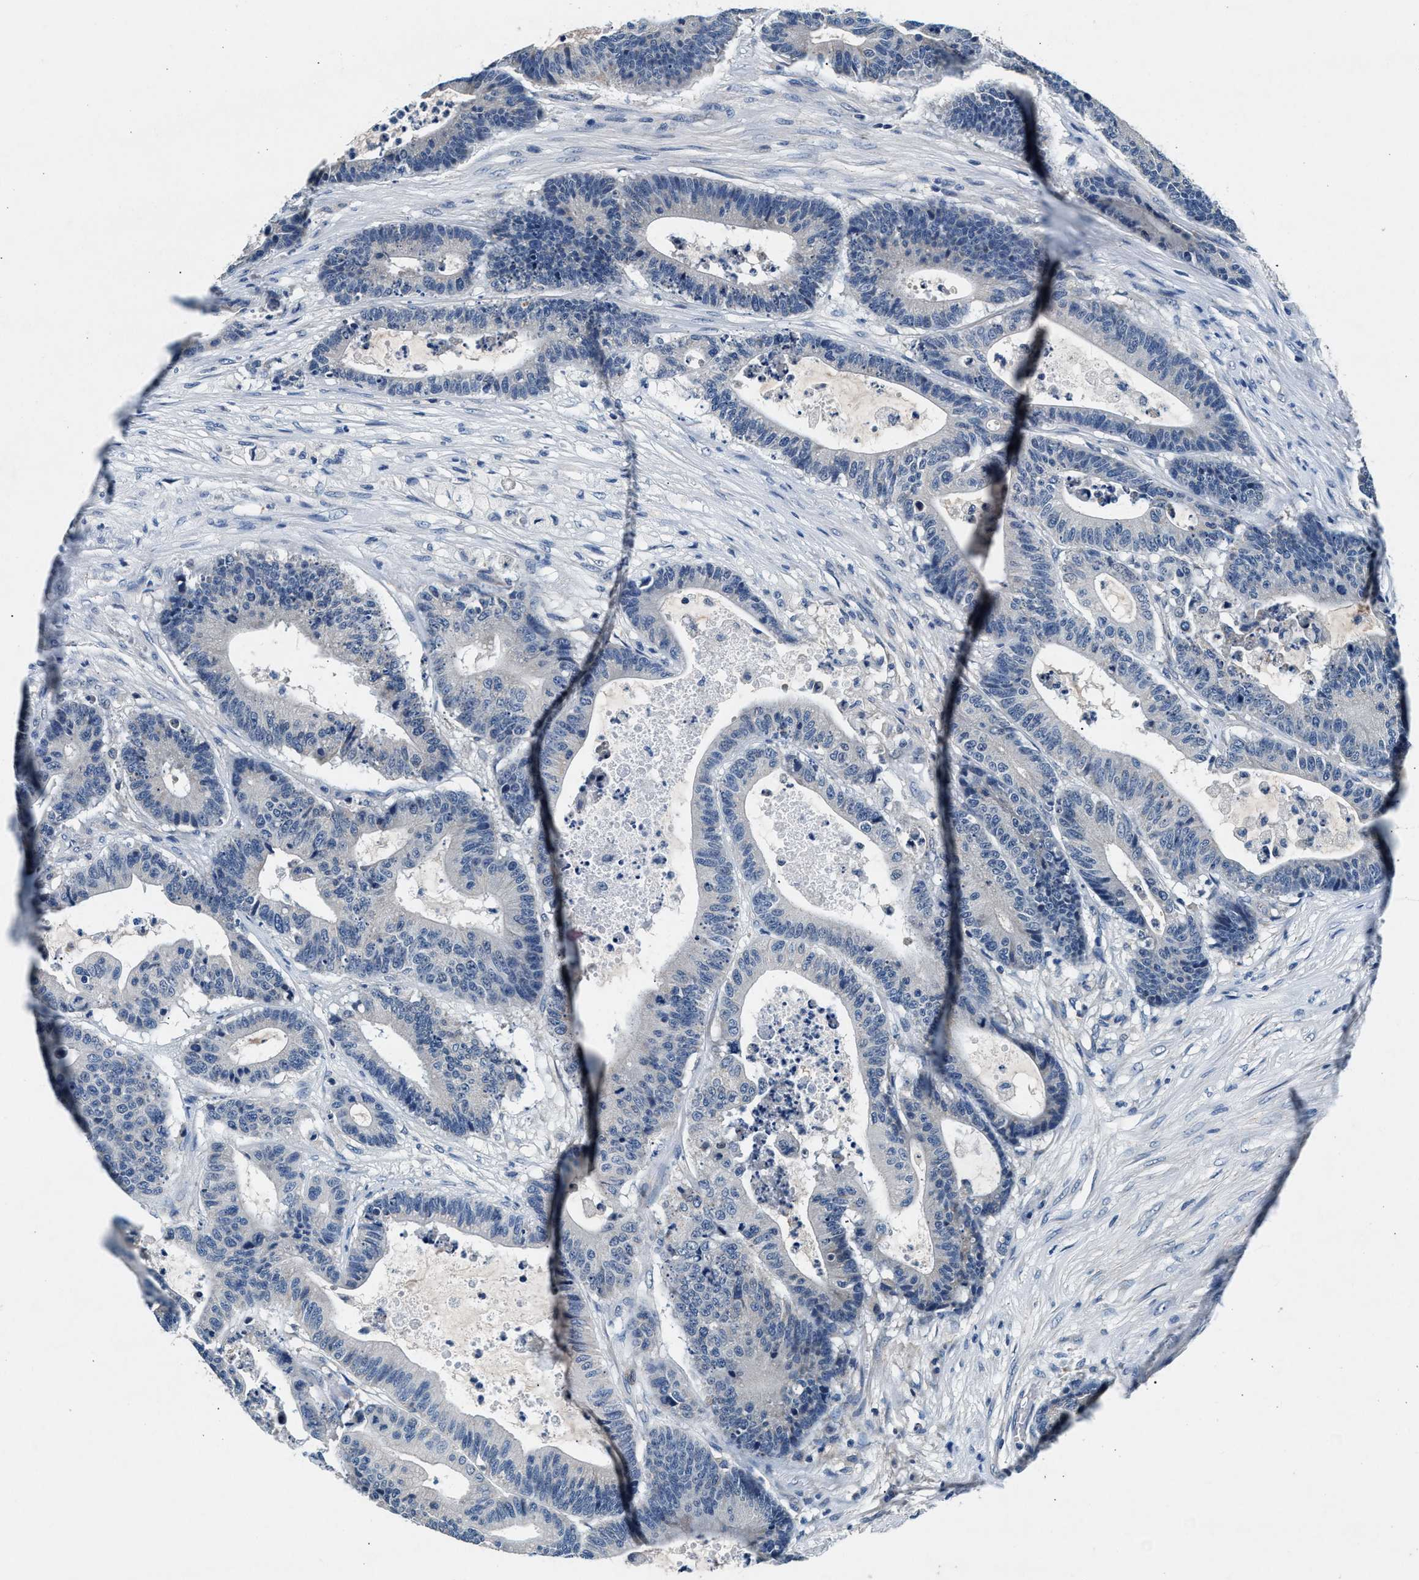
{"staining": {"intensity": "negative", "quantity": "none", "location": "none"}, "tissue": "colorectal cancer", "cell_type": "Tumor cells", "image_type": "cancer", "snomed": [{"axis": "morphology", "description": "Adenocarcinoma, NOS"}, {"axis": "topography", "description": "Colon"}], "caption": "Tumor cells are negative for brown protein staining in colorectal cancer (adenocarcinoma).", "gene": "DENND6B", "patient": {"sex": "female", "age": 84}}